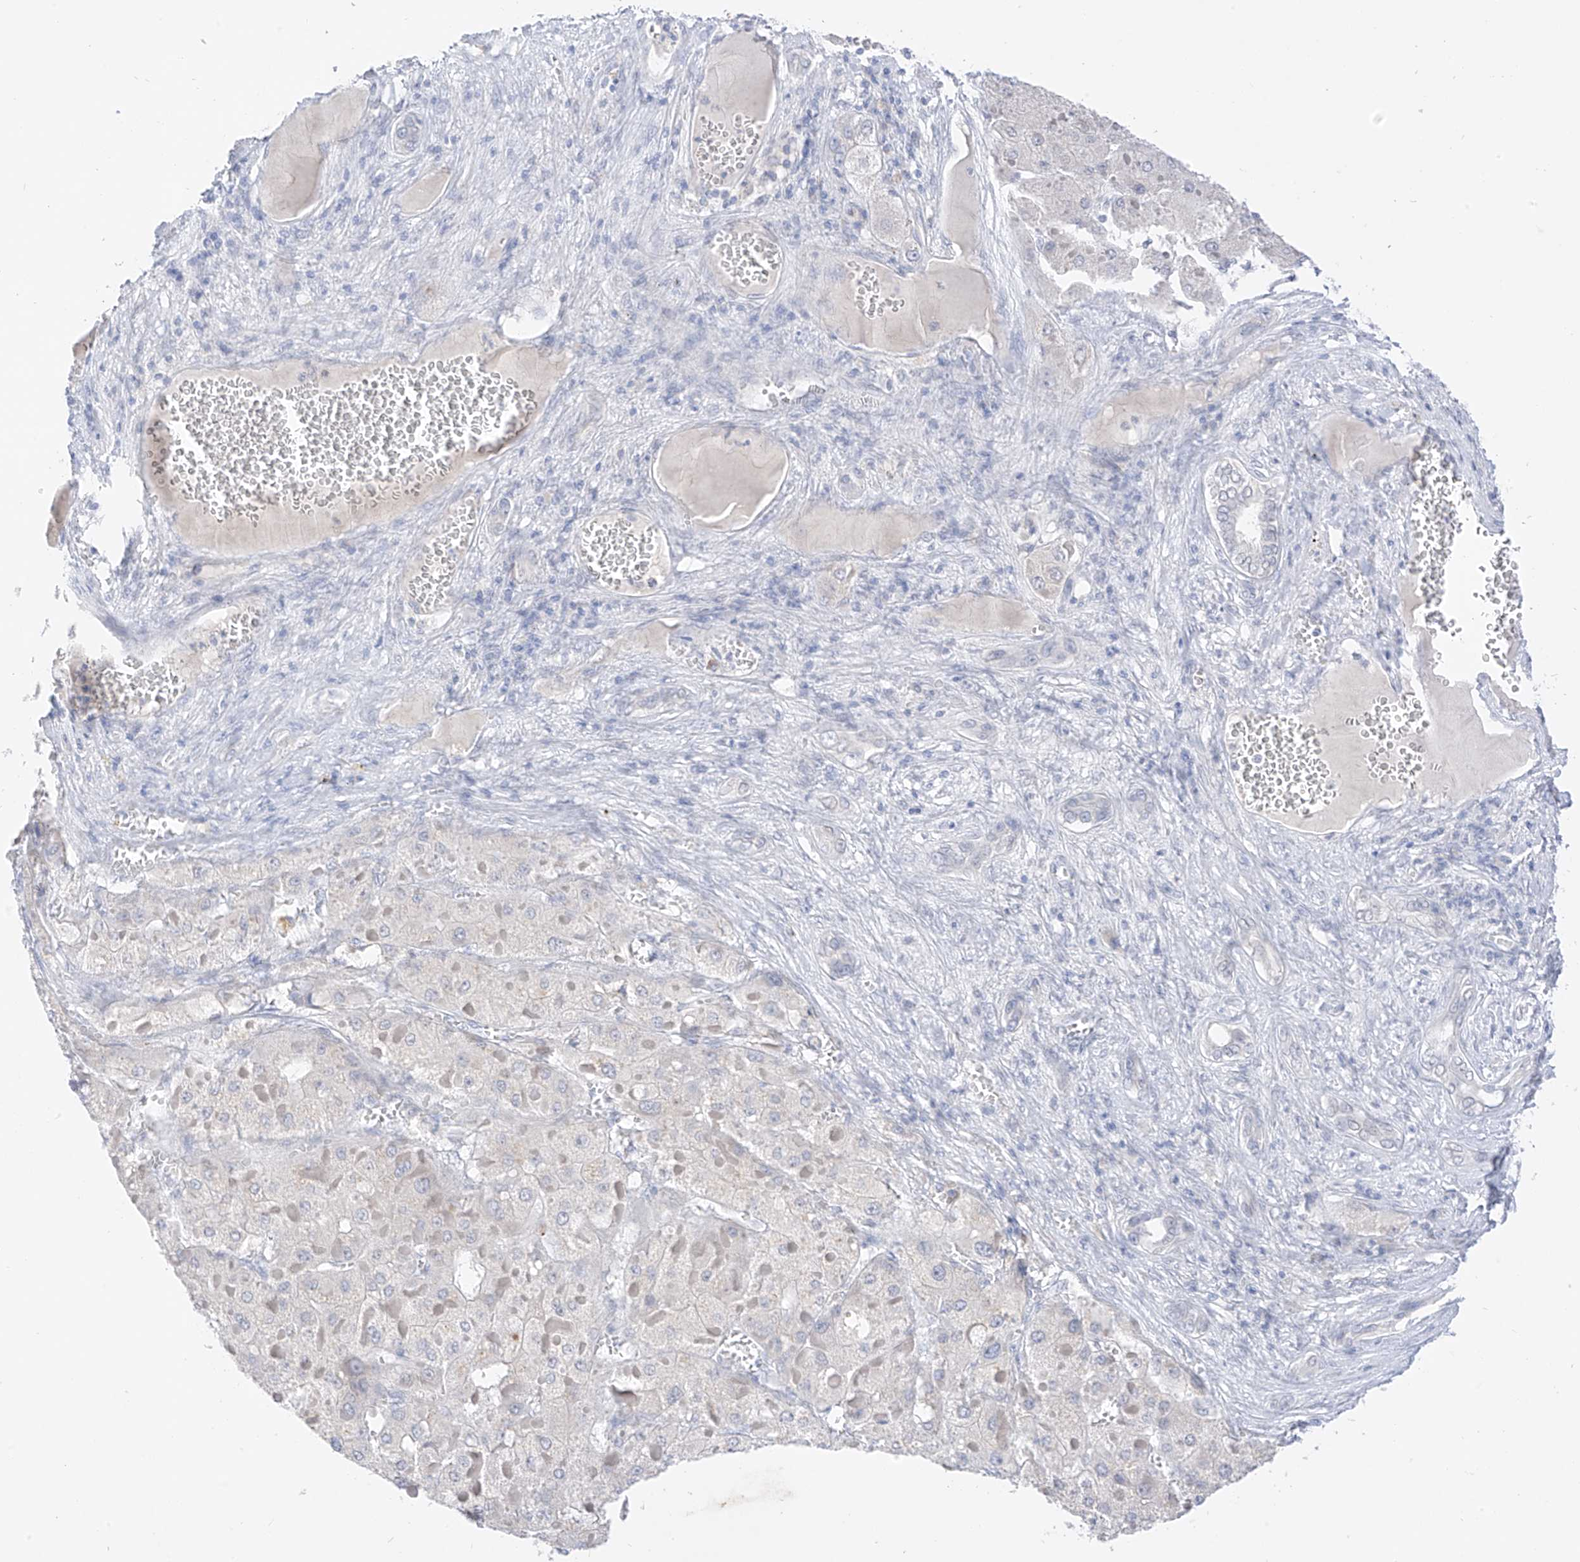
{"staining": {"intensity": "negative", "quantity": "none", "location": "none"}, "tissue": "liver cancer", "cell_type": "Tumor cells", "image_type": "cancer", "snomed": [{"axis": "morphology", "description": "Carcinoma, Hepatocellular, NOS"}, {"axis": "topography", "description": "Liver"}], "caption": "This is an immunohistochemistry photomicrograph of liver cancer (hepatocellular carcinoma). There is no staining in tumor cells.", "gene": "BARX2", "patient": {"sex": "female", "age": 73}}